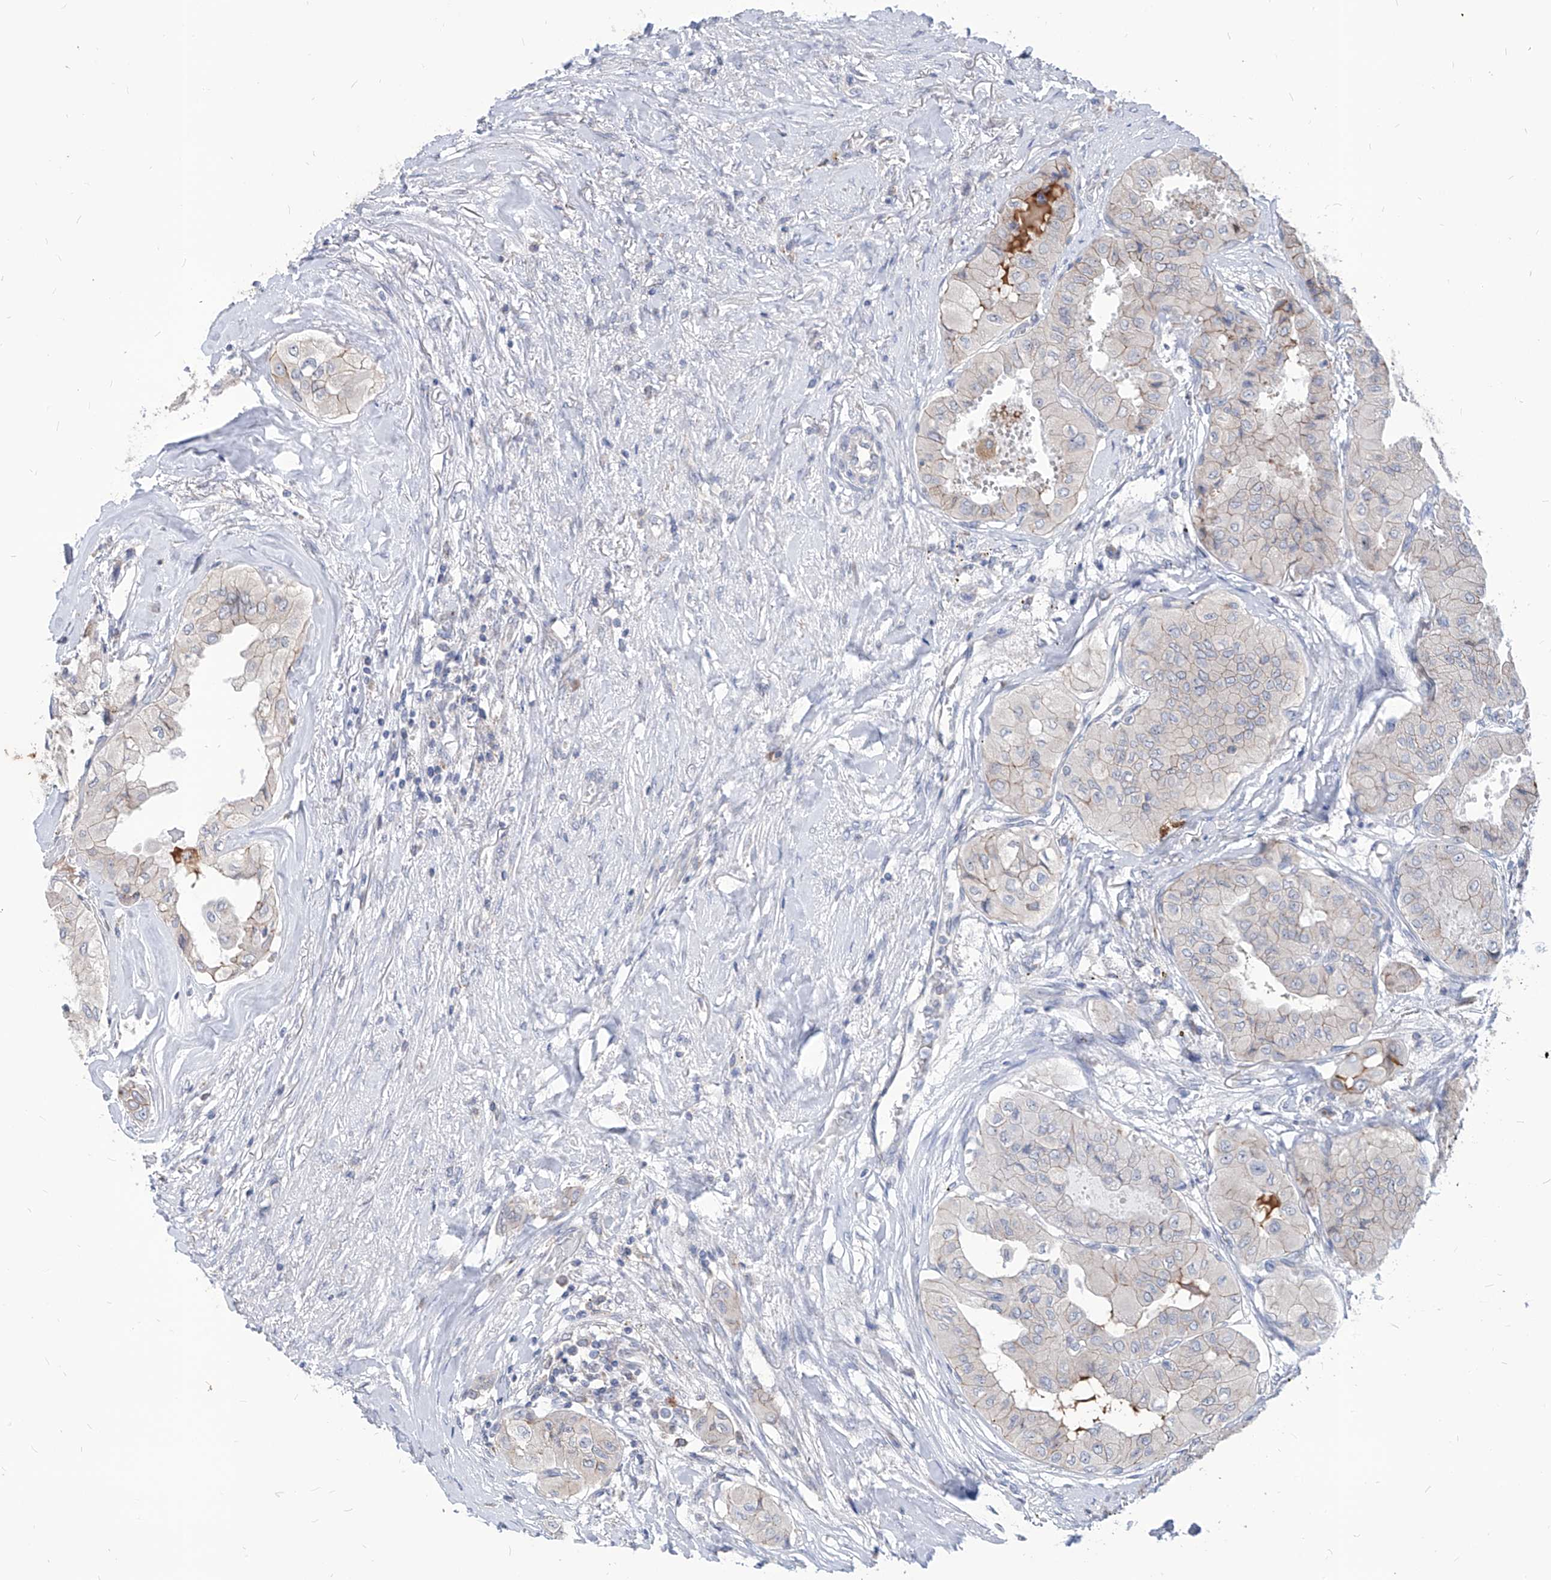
{"staining": {"intensity": "negative", "quantity": "none", "location": "none"}, "tissue": "thyroid cancer", "cell_type": "Tumor cells", "image_type": "cancer", "snomed": [{"axis": "morphology", "description": "Papillary adenocarcinoma, NOS"}, {"axis": "topography", "description": "Thyroid gland"}], "caption": "Human thyroid cancer (papillary adenocarcinoma) stained for a protein using immunohistochemistry exhibits no positivity in tumor cells.", "gene": "AGPS", "patient": {"sex": "female", "age": 59}}